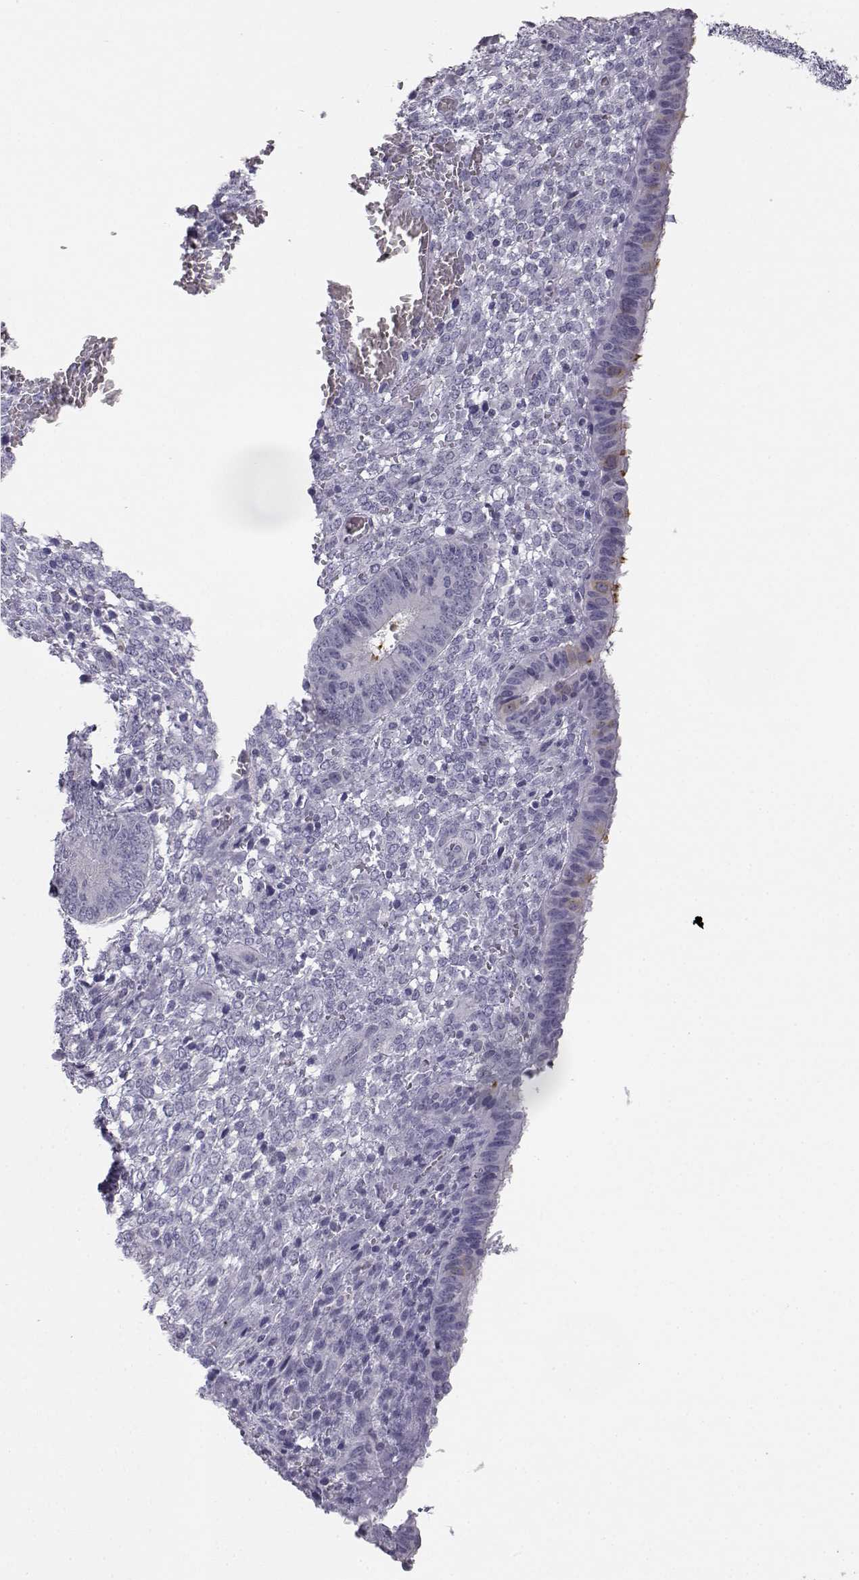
{"staining": {"intensity": "negative", "quantity": "none", "location": "none"}, "tissue": "endometrium", "cell_type": "Cells in endometrial stroma", "image_type": "normal", "snomed": [{"axis": "morphology", "description": "Normal tissue, NOS"}, {"axis": "topography", "description": "Endometrium"}], "caption": "Cells in endometrial stroma are negative for brown protein staining in normal endometrium. (Brightfield microscopy of DAB (3,3'-diaminobenzidine) IHC at high magnification).", "gene": "MYCBPAP", "patient": {"sex": "female", "age": 42}}